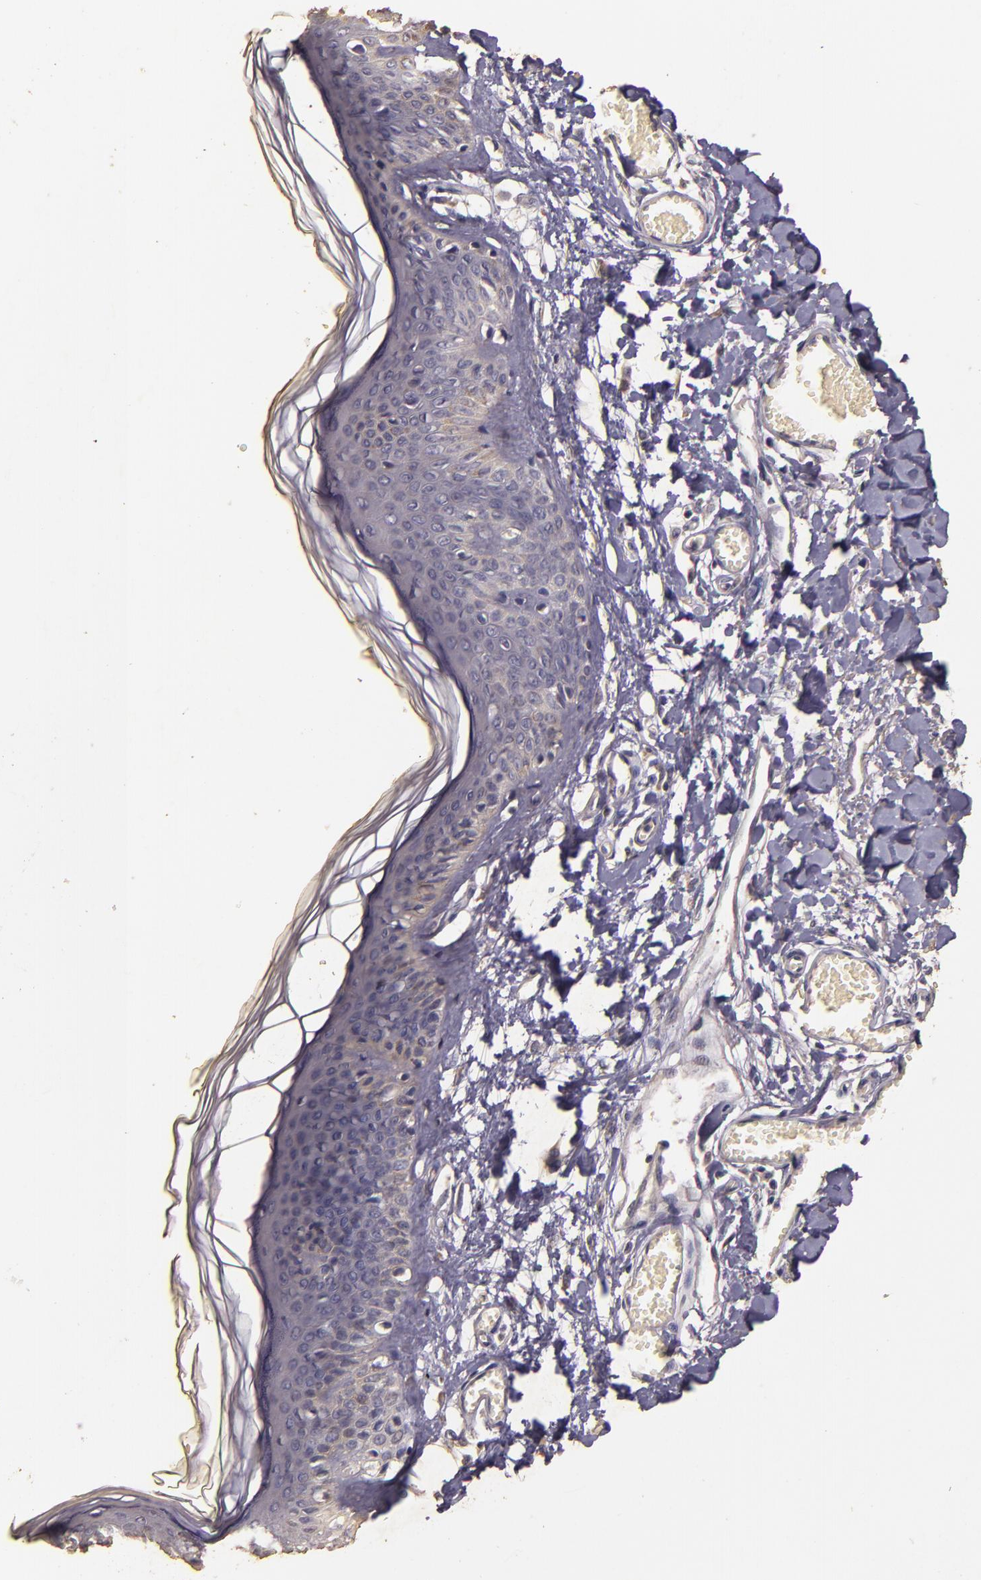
{"staining": {"intensity": "negative", "quantity": "none", "location": "none"}, "tissue": "skin", "cell_type": "Fibroblasts", "image_type": "normal", "snomed": [{"axis": "morphology", "description": "Normal tissue, NOS"}, {"axis": "morphology", "description": "Sarcoma, NOS"}, {"axis": "topography", "description": "Skin"}, {"axis": "topography", "description": "Soft tissue"}], "caption": "Immunohistochemical staining of benign human skin reveals no significant staining in fibroblasts.", "gene": "BCL2L13", "patient": {"sex": "female", "age": 51}}